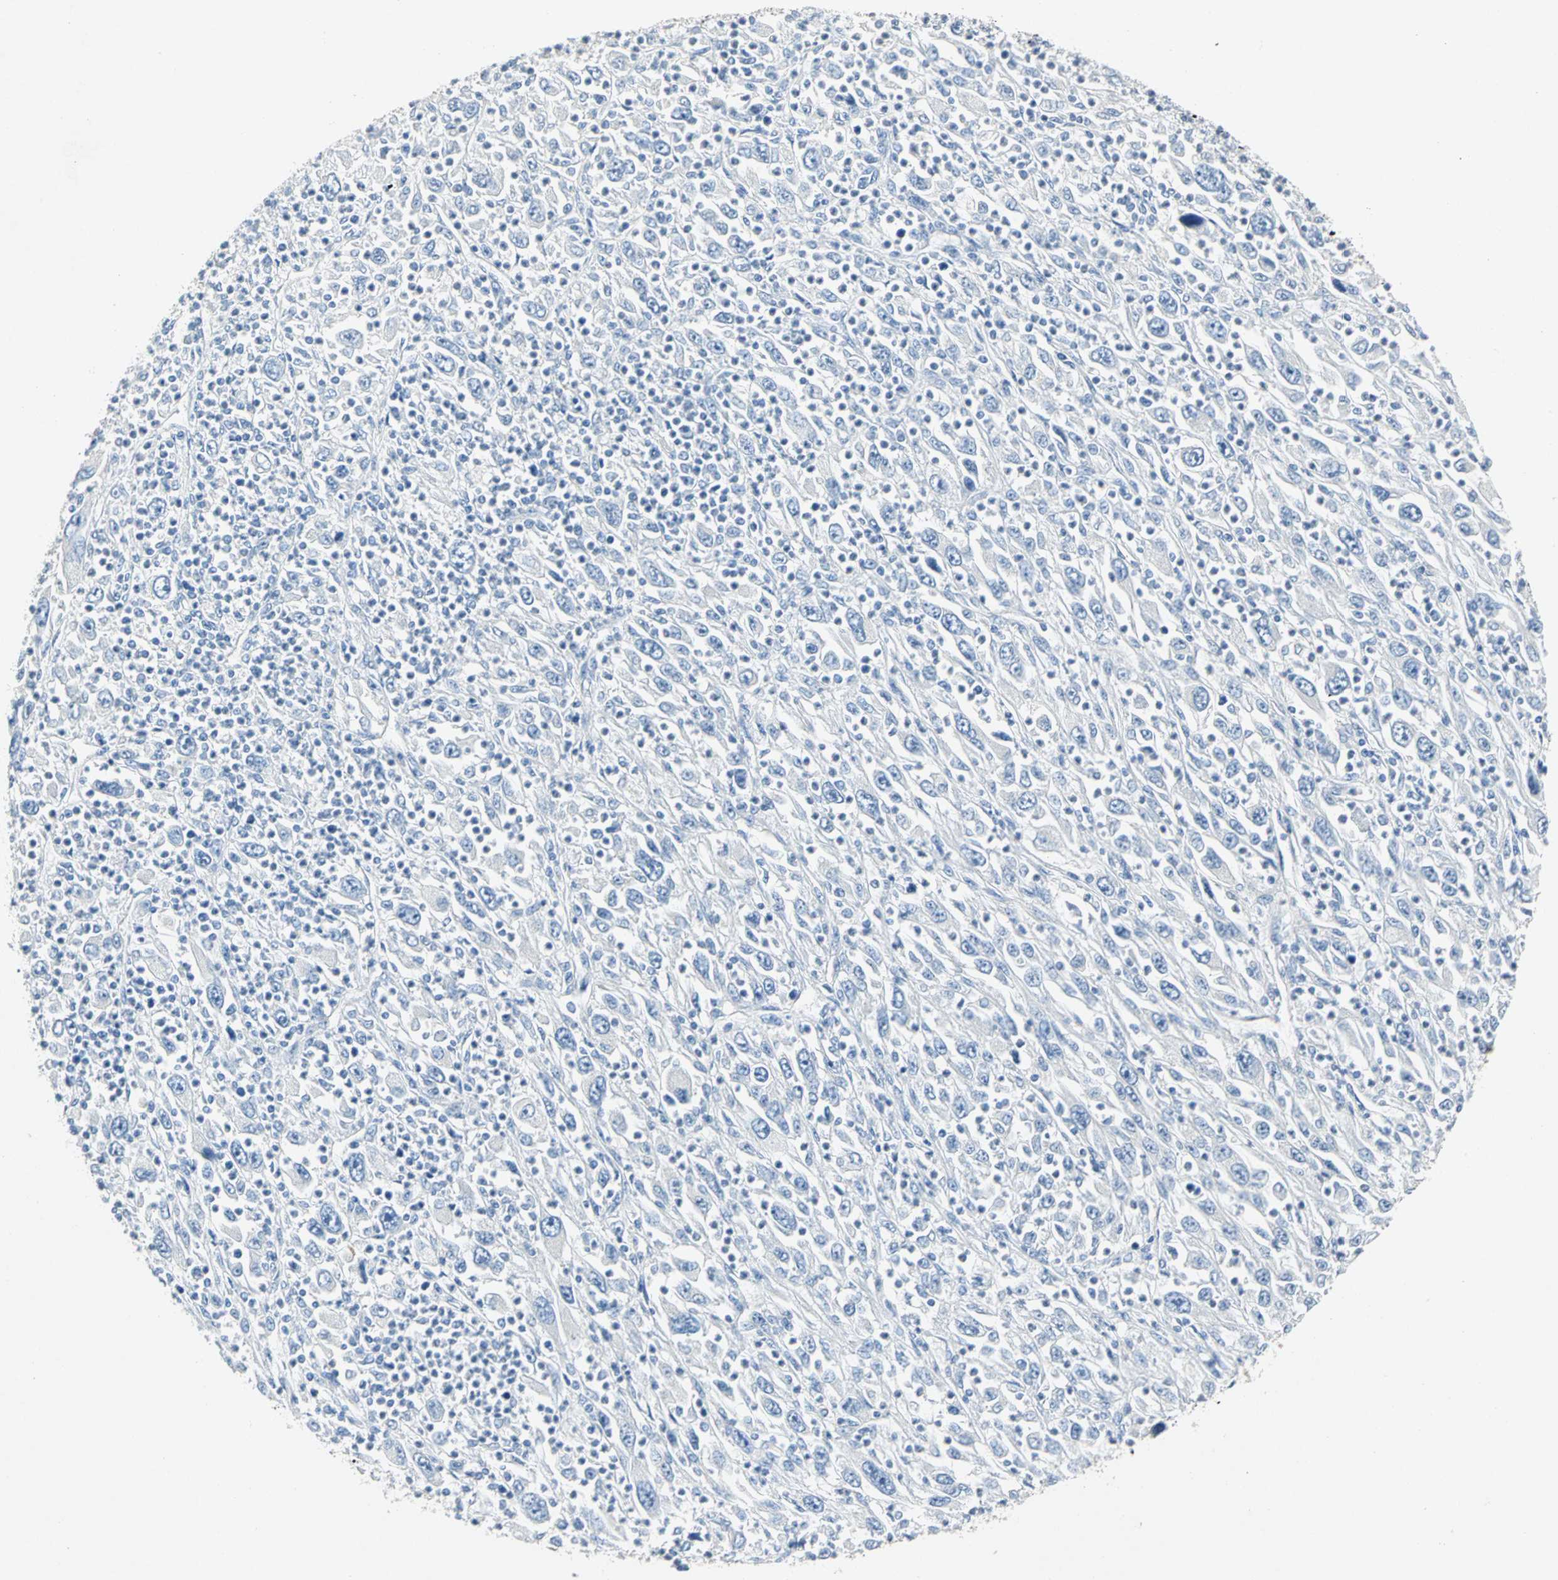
{"staining": {"intensity": "negative", "quantity": "none", "location": "none"}, "tissue": "melanoma", "cell_type": "Tumor cells", "image_type": "cancer", "snomed": [{"axis": "morphology", "description": "Malignant melanoma, Metastatic site"}, {"axis": "topography", "description": "Skin"}], "caption": "Immunohistochemical staining of human melanoma reveals no significant staining in tumor cells. (DAB immunohistochemistry visualized using brightfield microscopy, high magnification).", "gene": "EFNB3", "patient": {"sex": "female", "age": 56}}